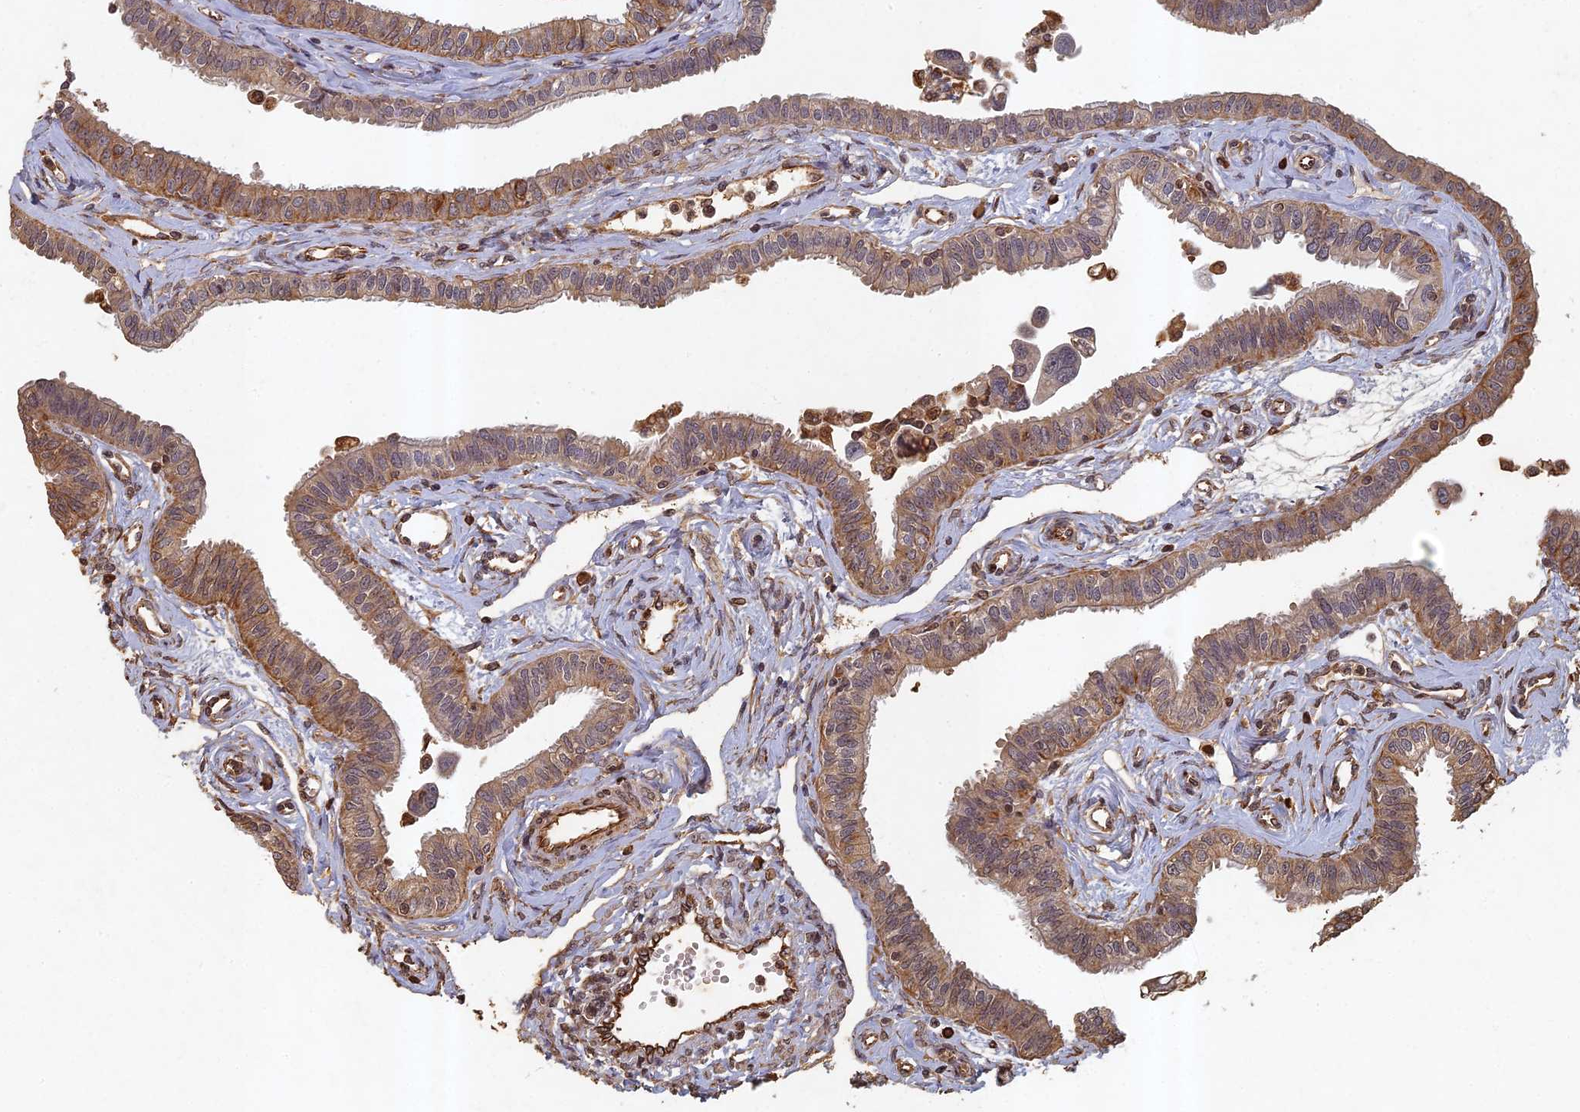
{"staining": {"intensity": "moderate", "quantity": "25%-75%", "location": "cytoplasmic/membranous"}, "tissue": "fallopian tube", "cell_type": "Glandular cells", "image_type": "normal", "snomed": [{"axis": "morphology", "description": "Normal tissue, NOS"}, {"axis": "morphology", "description": "Carcinoma, NOS"}, {"axis": "topography", "description": "Fallopian tube"}, {"axis": "topography", "description": "Ovary"}], "caption": "Immunohistochemistry (IHC) (DAB (3,3'-diaminobenzidine)) staining of unremarkable fallopian tube shows moderate cytoplasmic/membranous protein staining in approximately 25%-75% of glandular cells.", "gene": "ABCB10", "patient": {"sex": "female", "age": 59}}